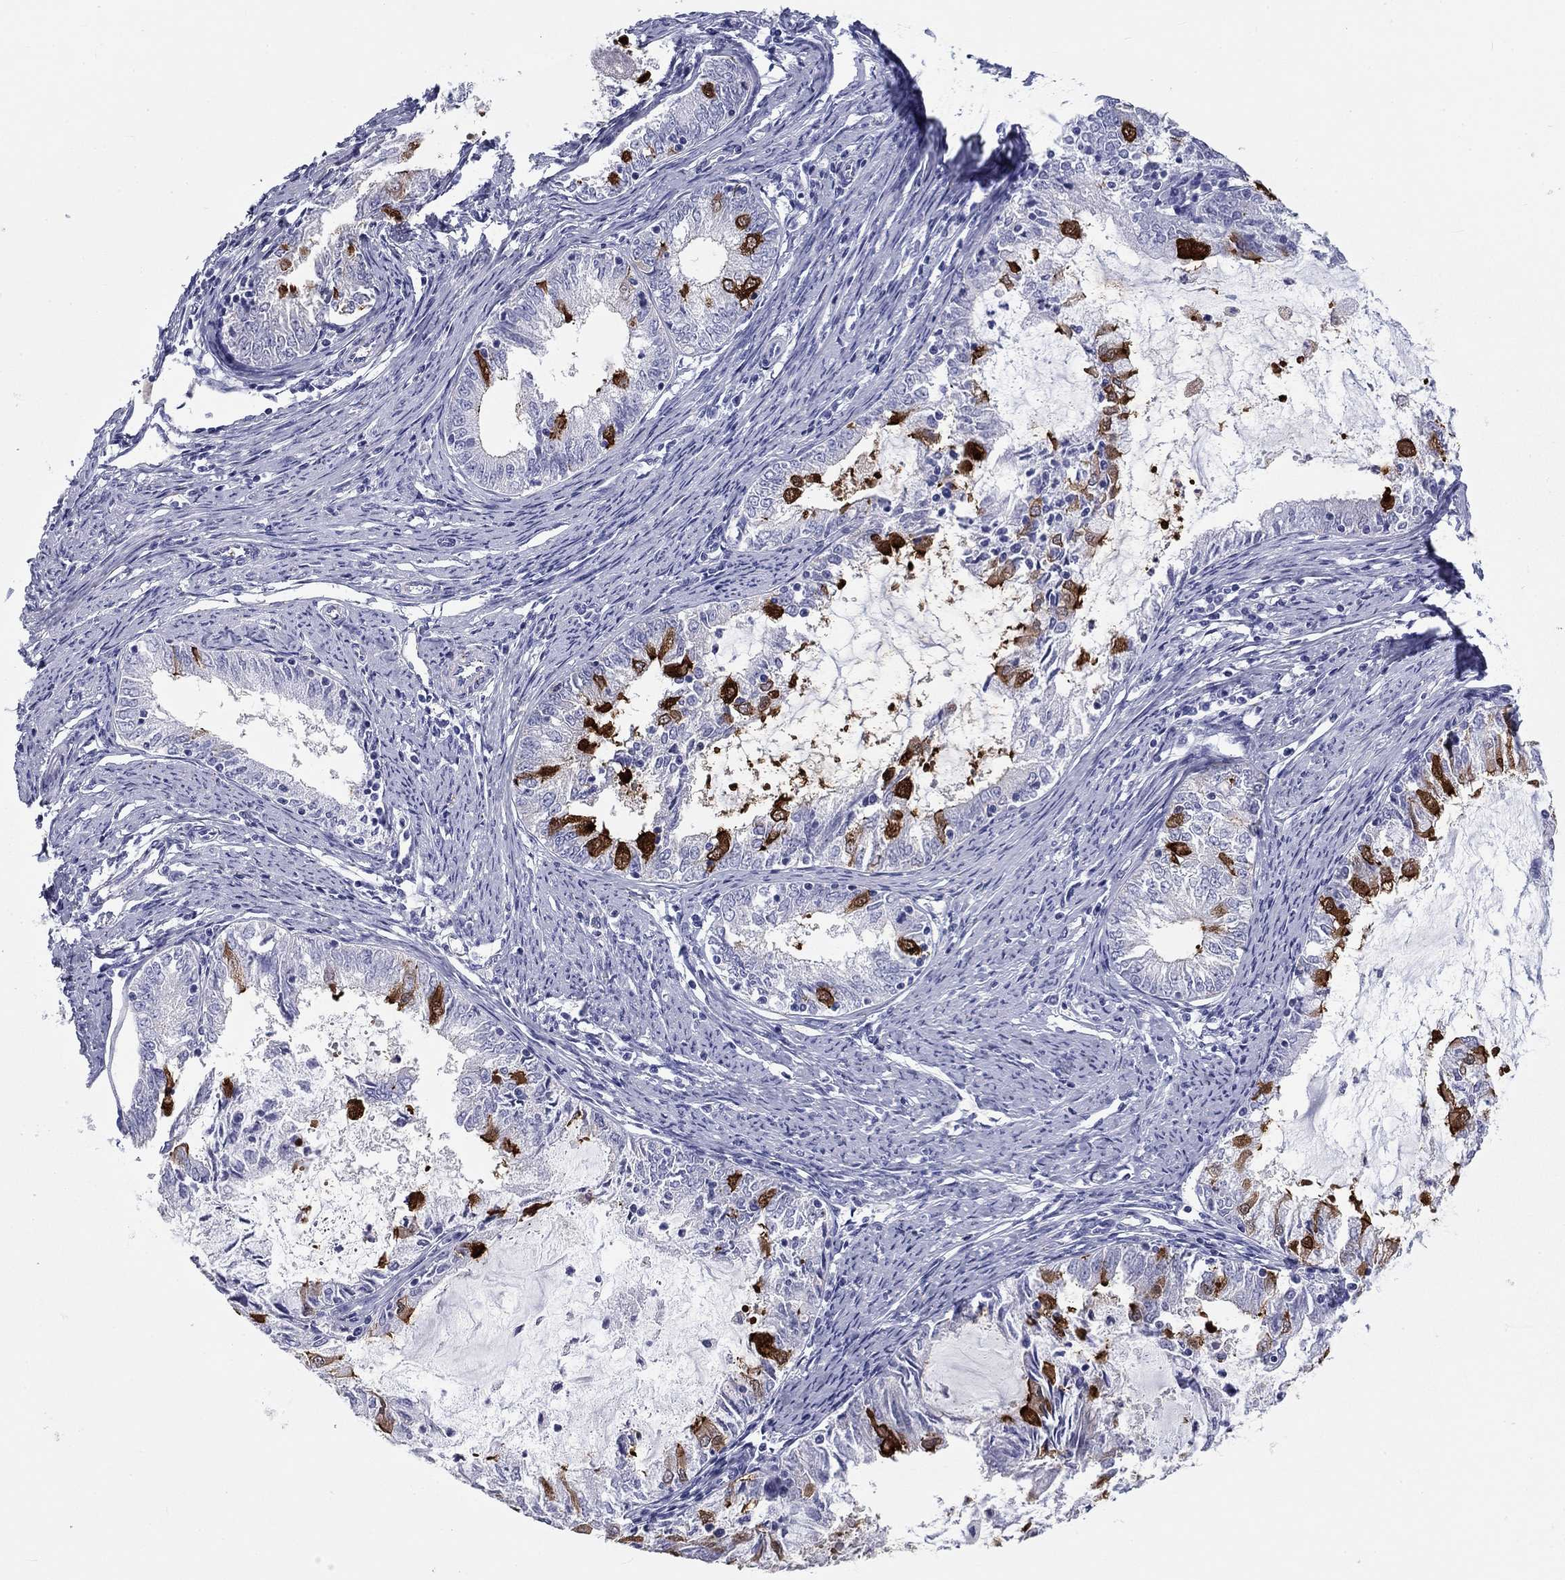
{"staining": {"intensity": "strong", "quantity": "<25%", "location": "cytoplasmic/membranous"}, "tissue": "endometrial cancer", "cell_type": "Tumor cells", "image_type": "cancer", "snomed": [{"axis": "morphology", "description": "Adenocarcinoma, NOS"}, {"axis": "topography", "description": "Endometrium"}], "caption": "Endometrial cancer was stained to show a protein in brown. There is medium levels of strong cytoplasmic/membranous positivity in approximately <25% of tumor cells.", "gene": "DNALI1", "patient": {"sex": "female", "age": 57}}